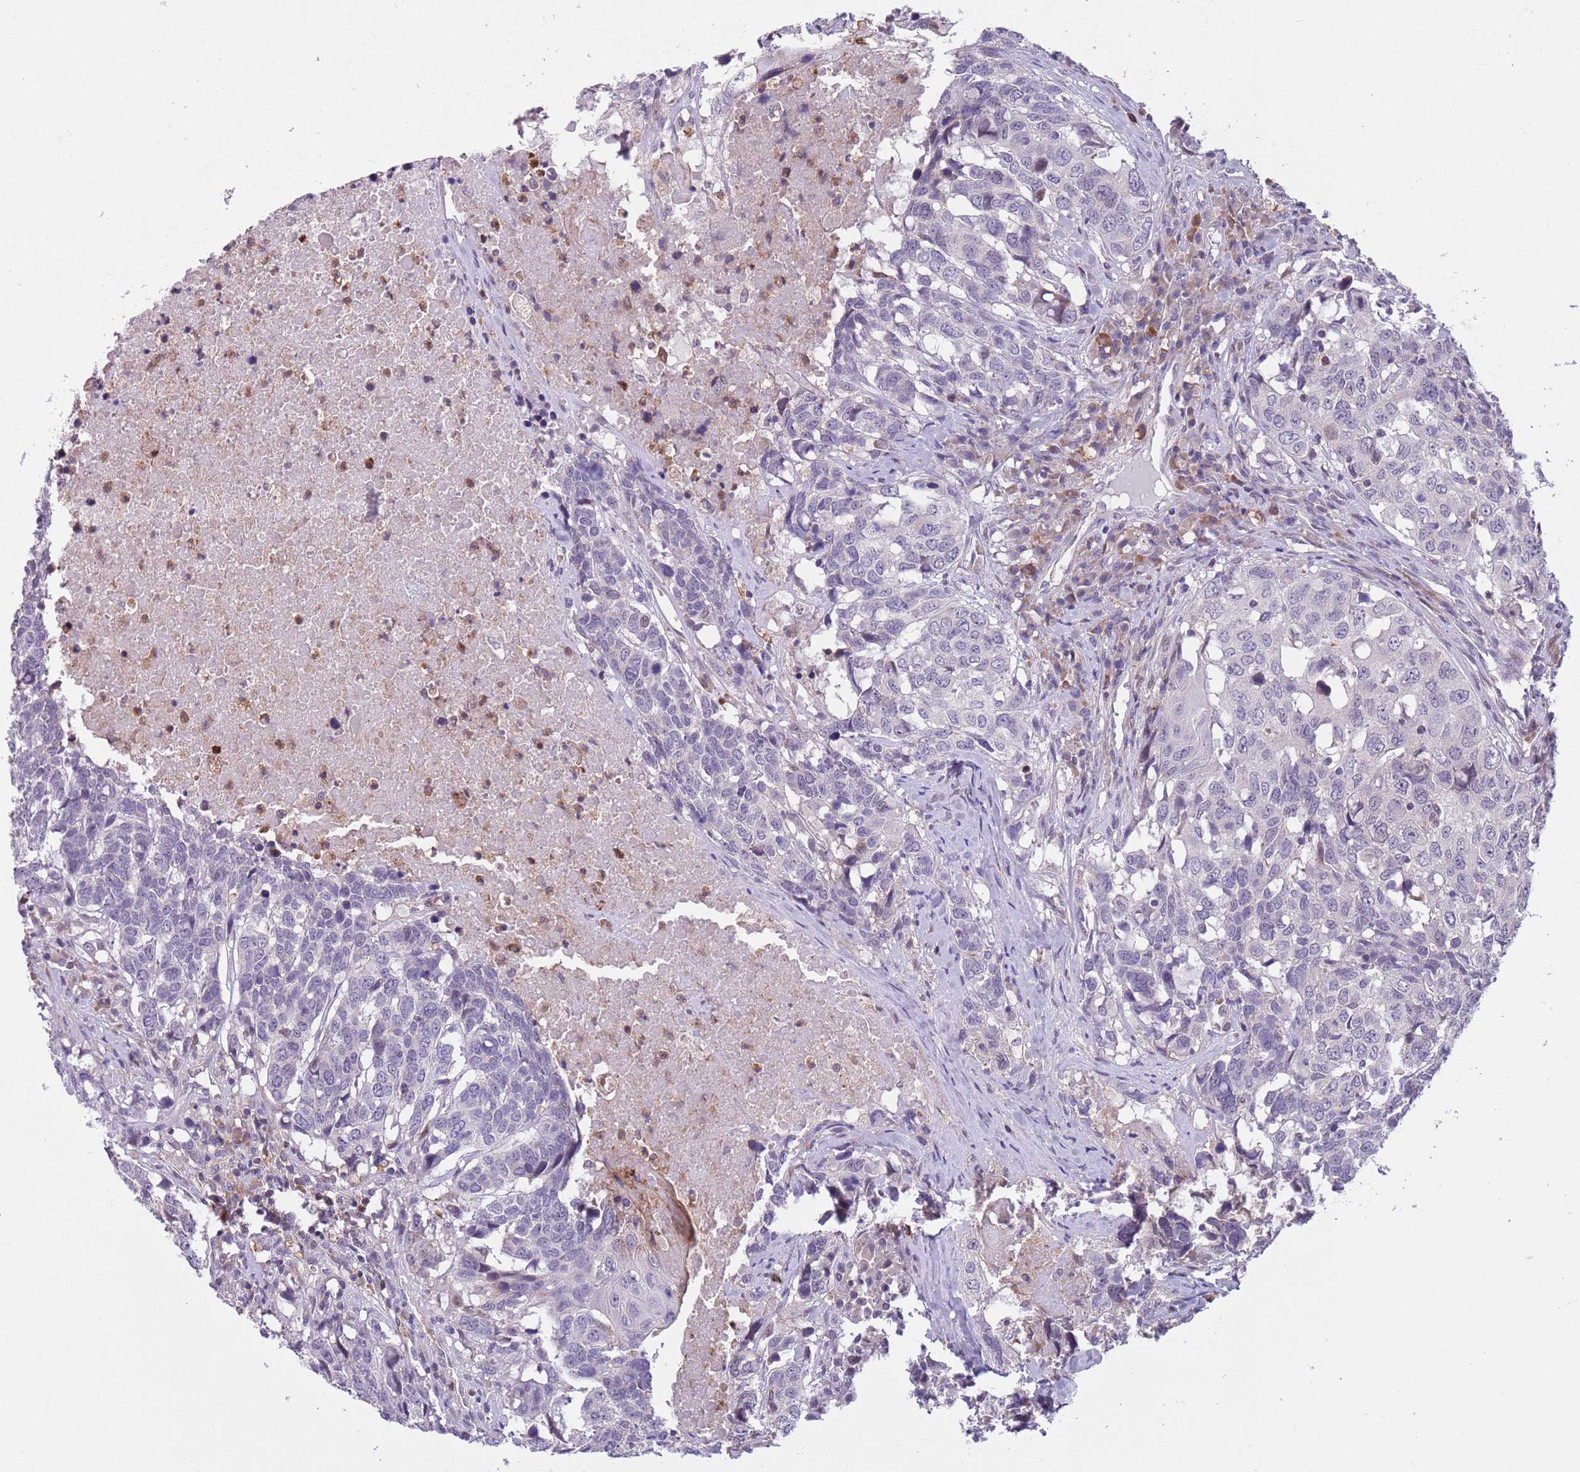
{"staining": {"intensity": "negative", "quantity": "none", "location": "none"}, "tissue": "head and neck cancer", "cell_type": "Tumor cells", "image_type": "cancer", "snomed": [{"axis": "morphology", "description": "Squamous cell carcinoma, NOS"}, {"axis": "topography", "description": "Head-Neck"}], "caption": "This is an immunohistochemistry histopathology image of human head and neck cancer. There is no staining in tumor cells.", "gene": "JAML", "patient": {"sex": "male", "age": 66}}